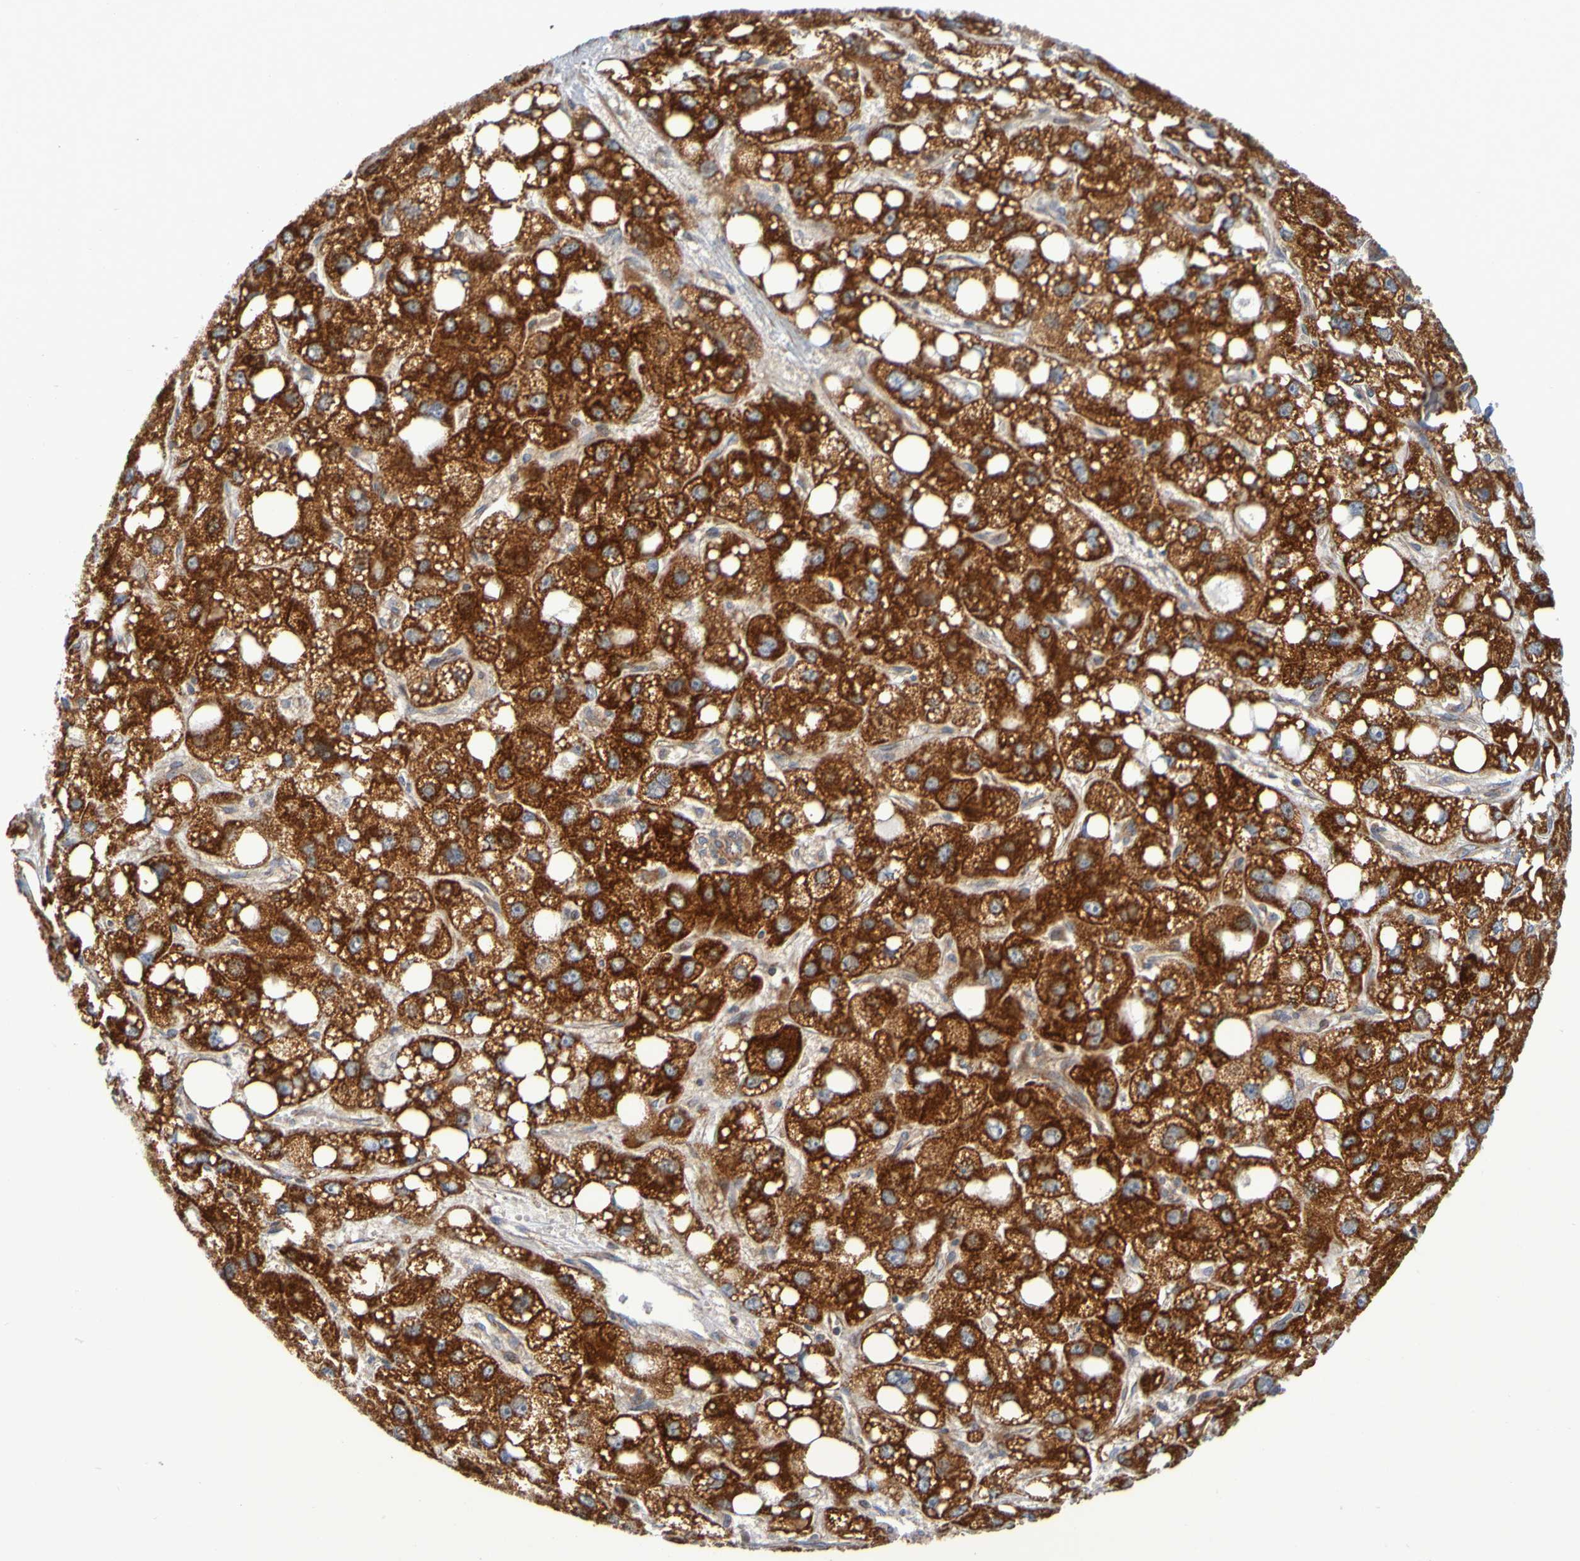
{"staining": {"intensity": "strong", "quantity": ">75%", "location": "cytoplasmic/membranous"}, "tissue": "liver cancer", "cell_type": "Tumor cells", "image_type": "cancer", "snomed": [{"axis": "morphology", "description": "Carcinoma, Hepatocellular, NOS"}, {"axis": "topography", "description": "Liver"}], "caption": "This histopathology image shows immunohistochemistry staining of human liver cancer, with high strong cytoplasmic/membranous positivity in about >75% of tumor cells.", "gene": "CCDC51", "patient": {"sex": "male", "age": 55}}